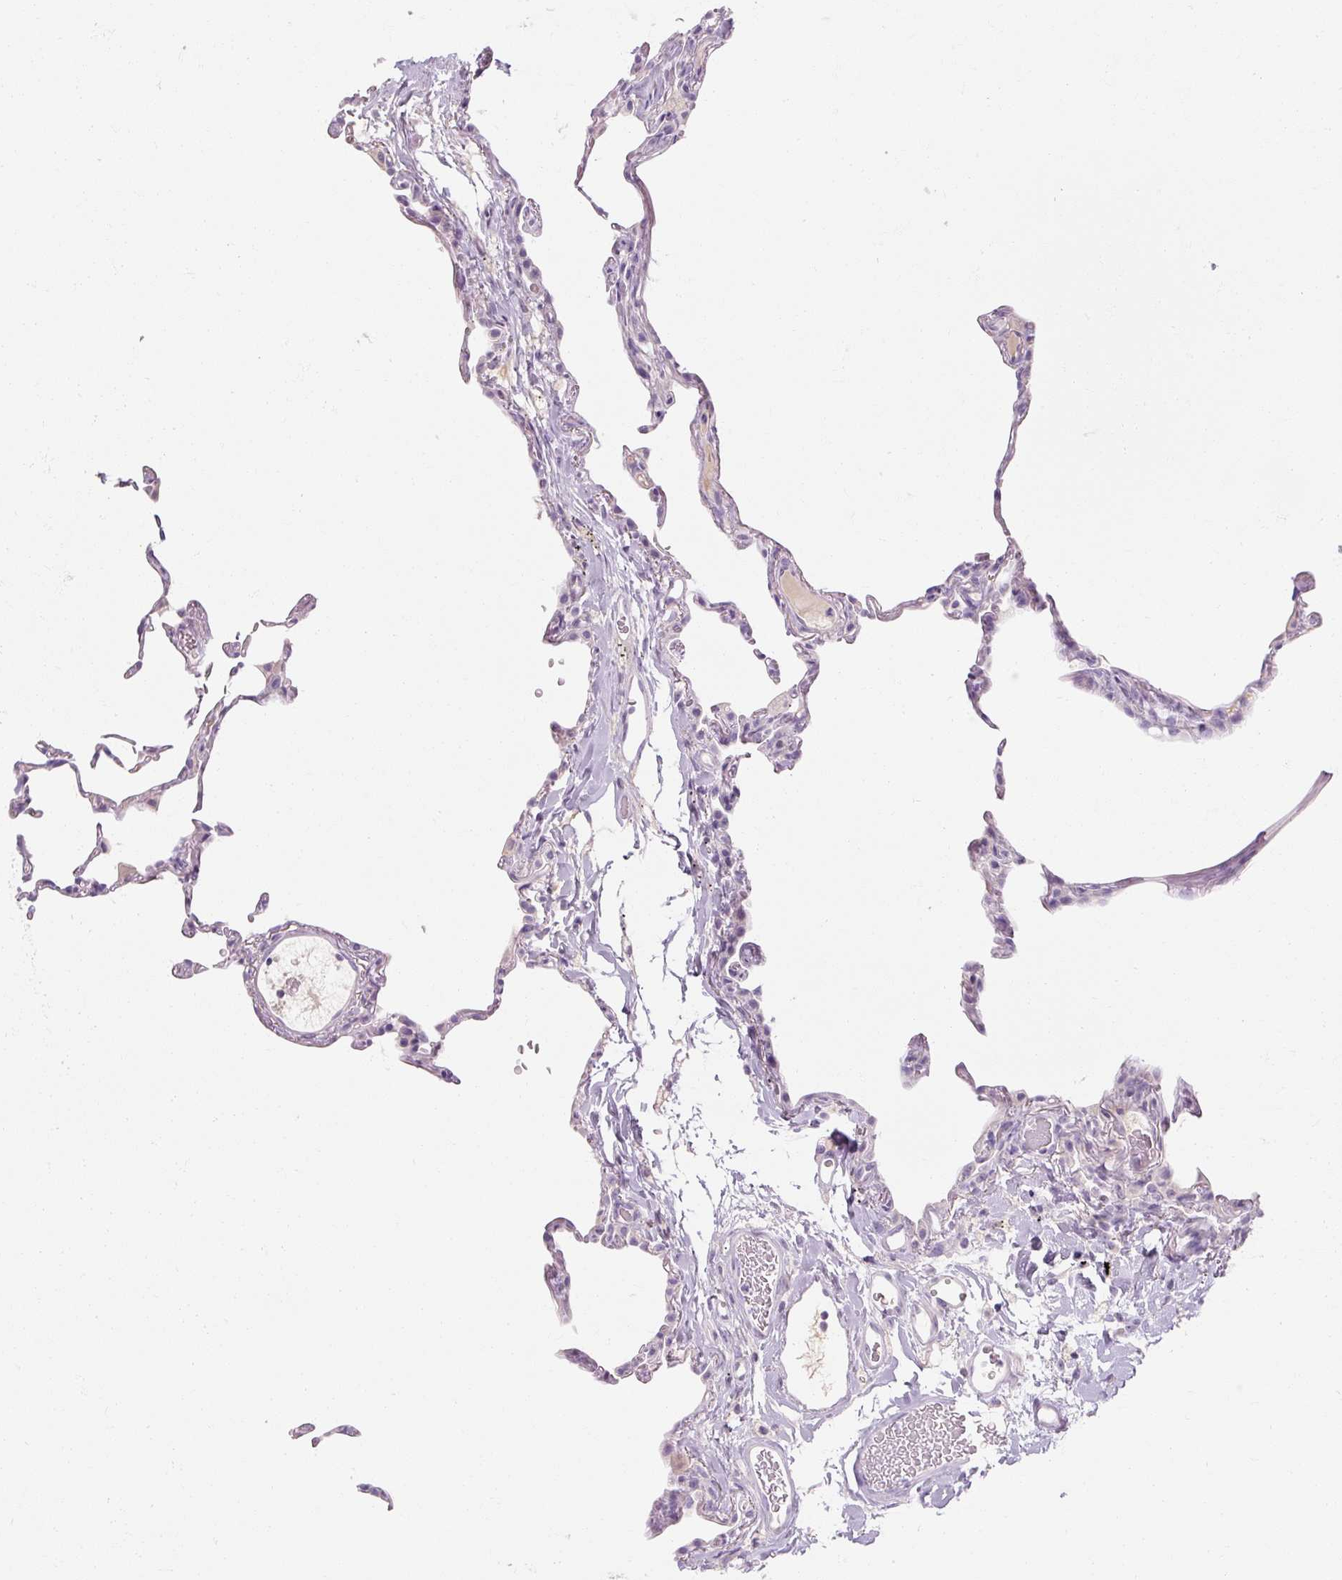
{"staining": {"intensity": "negative", "quantity": "none", "location": "none"}, "tissue": "lung", "cell_type": "Alveolar cells", "image_type": "normal", "snomed": [{"axis": "morphology", "description": "Normal tissue, NOS"}, {"axis": "topography", "description": "Lung"}], "caption": "Protein analysis of benign lung demonstrates no significant expression in alveolar cells.", "gene": "NFE2L3", "patient": {"sex": "female", "age": 57}}